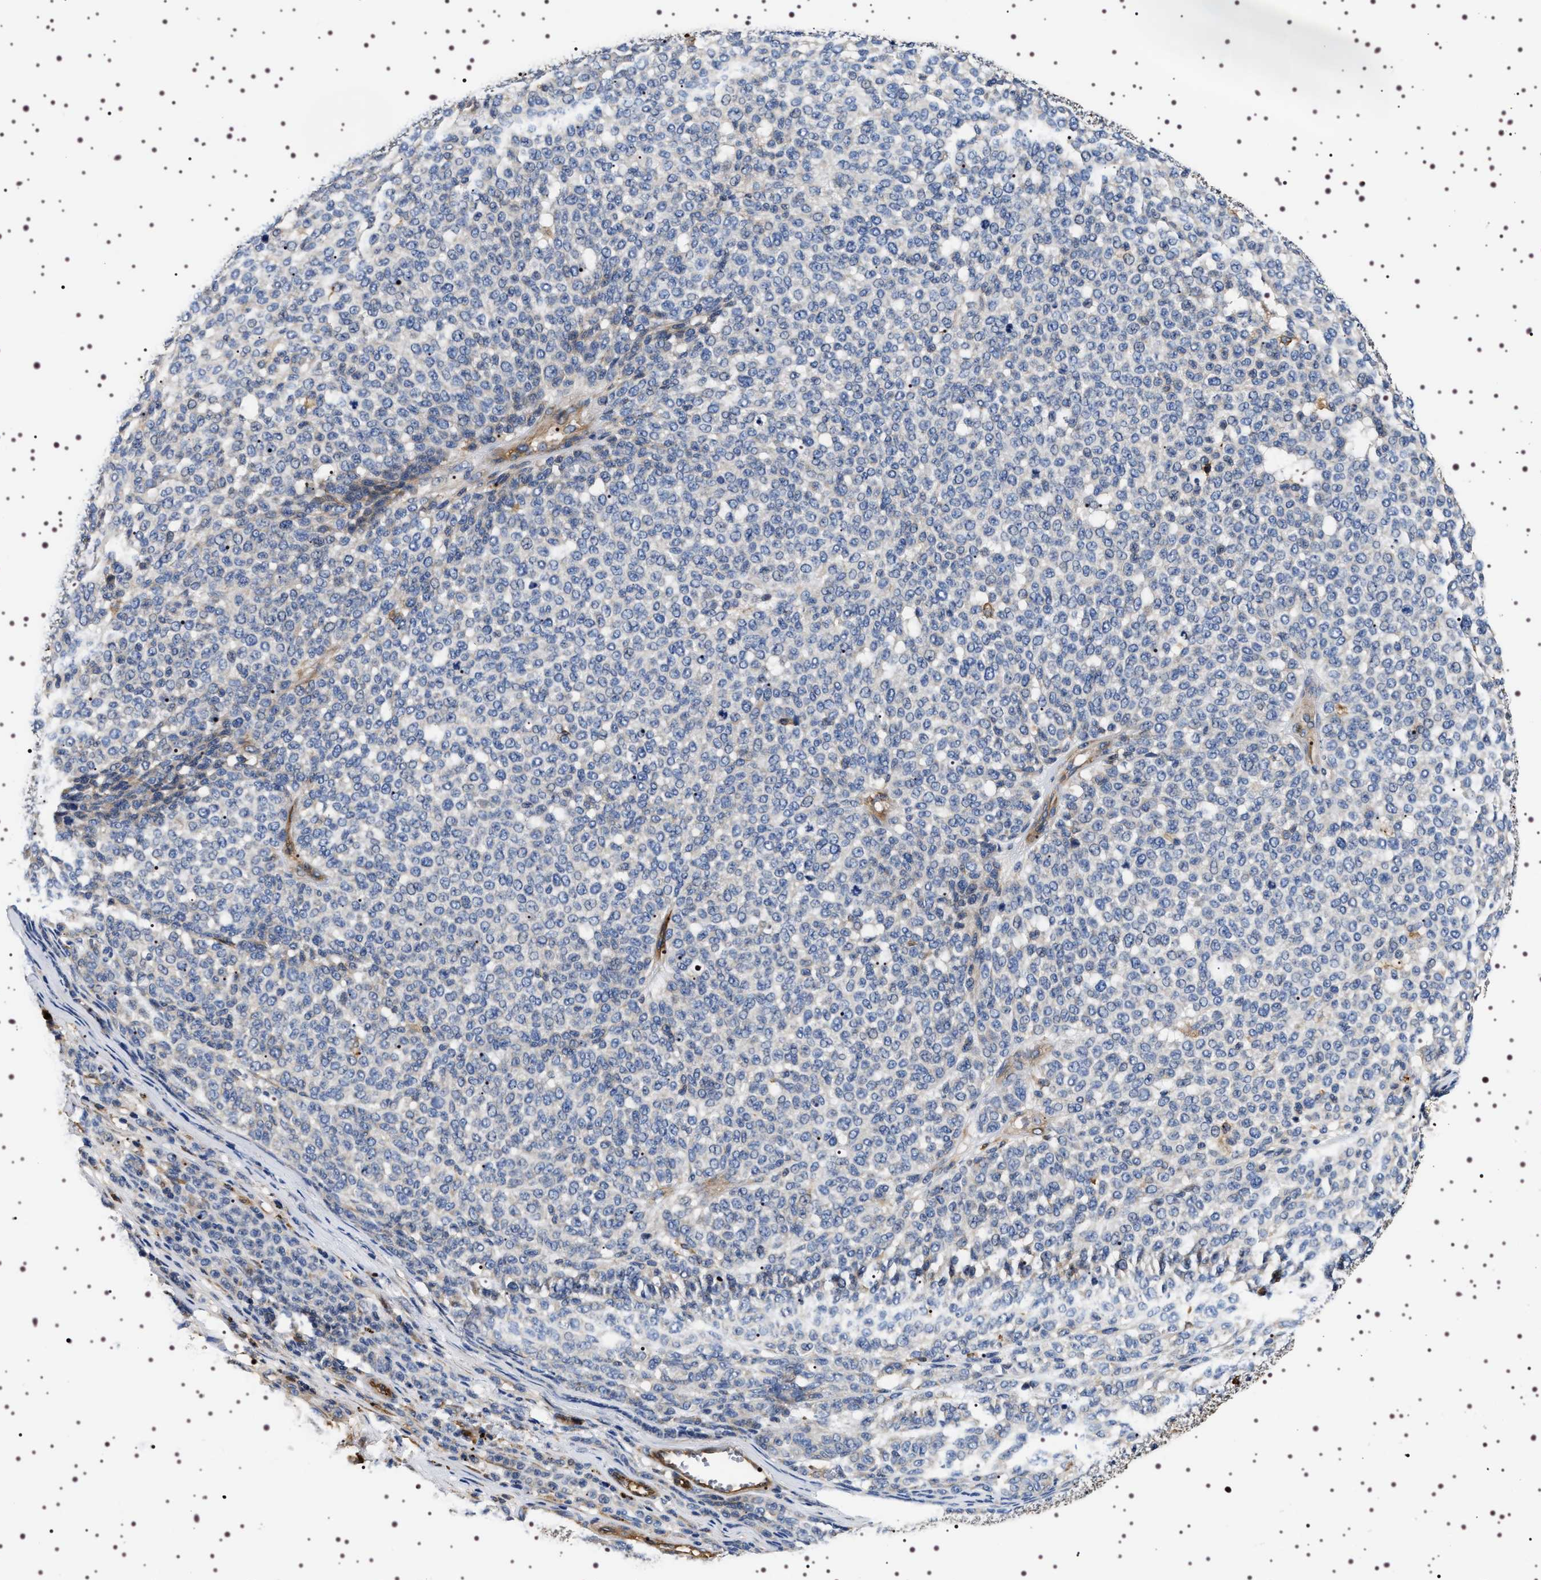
{"staining": {"intensity": "negative", "quantity": "none", "location": "none"}, "tissue": "melanoma", "cell_type": "Tumor cells", "image_type": "cancer", "snomed": [{"axis": "morphology", "description": "Malignant melanoma, NOS"}, {"axis": "topography", "description": "Skin"}], "caption": "Melanoma was stained to show a protein in brown. There is no significant positivity in tumor cells. (IHC, brightfield microscopy, high magnification).", "gene": "ALPL", "patient": {"sex": "male", "age": 59}}